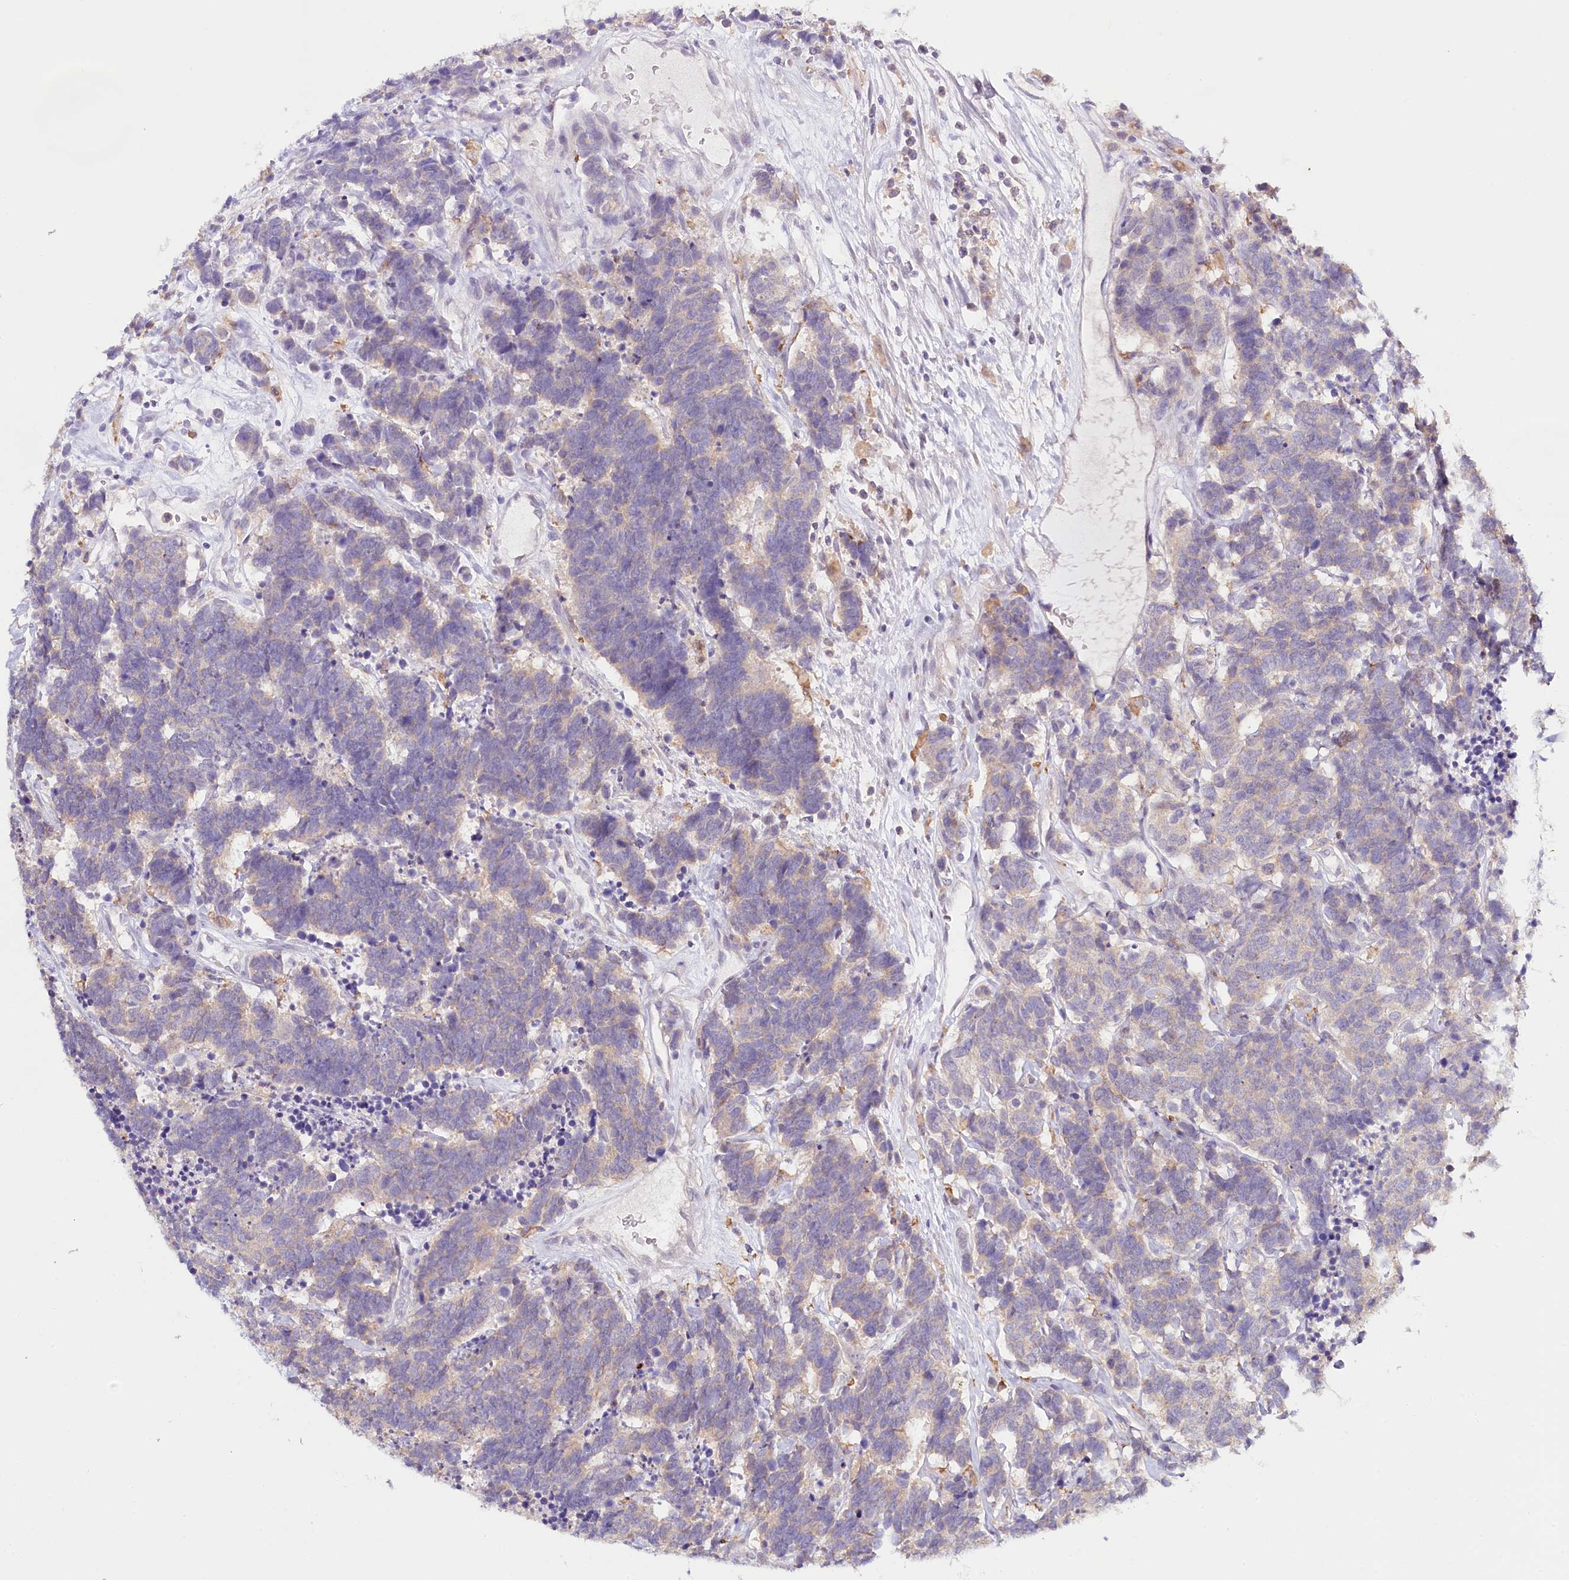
{"staining": {"intensity": "weak", "quantity": "<25%", "location": "cytoplasmic/membranous"}, "tissue": "carcinoid", "cell_type": "Tumor cells", "image_type": "cancer", "snomed": [{"axis": "morphology", "description": "Carcinoma, NOS"}, {"axis": "morphology", "description": "Carcinoid, malignant, NOS"}, {"axis": "topography", "description": "Urinary bladder"}], "caption": "Protein analysis of carcinoid exhibits no significant staining in tumor cells. (Brightfield microscopy of DAB IHC at high magnification).", "gene": "DAPK1", "patient": {"sex": "male", "age": 57}}